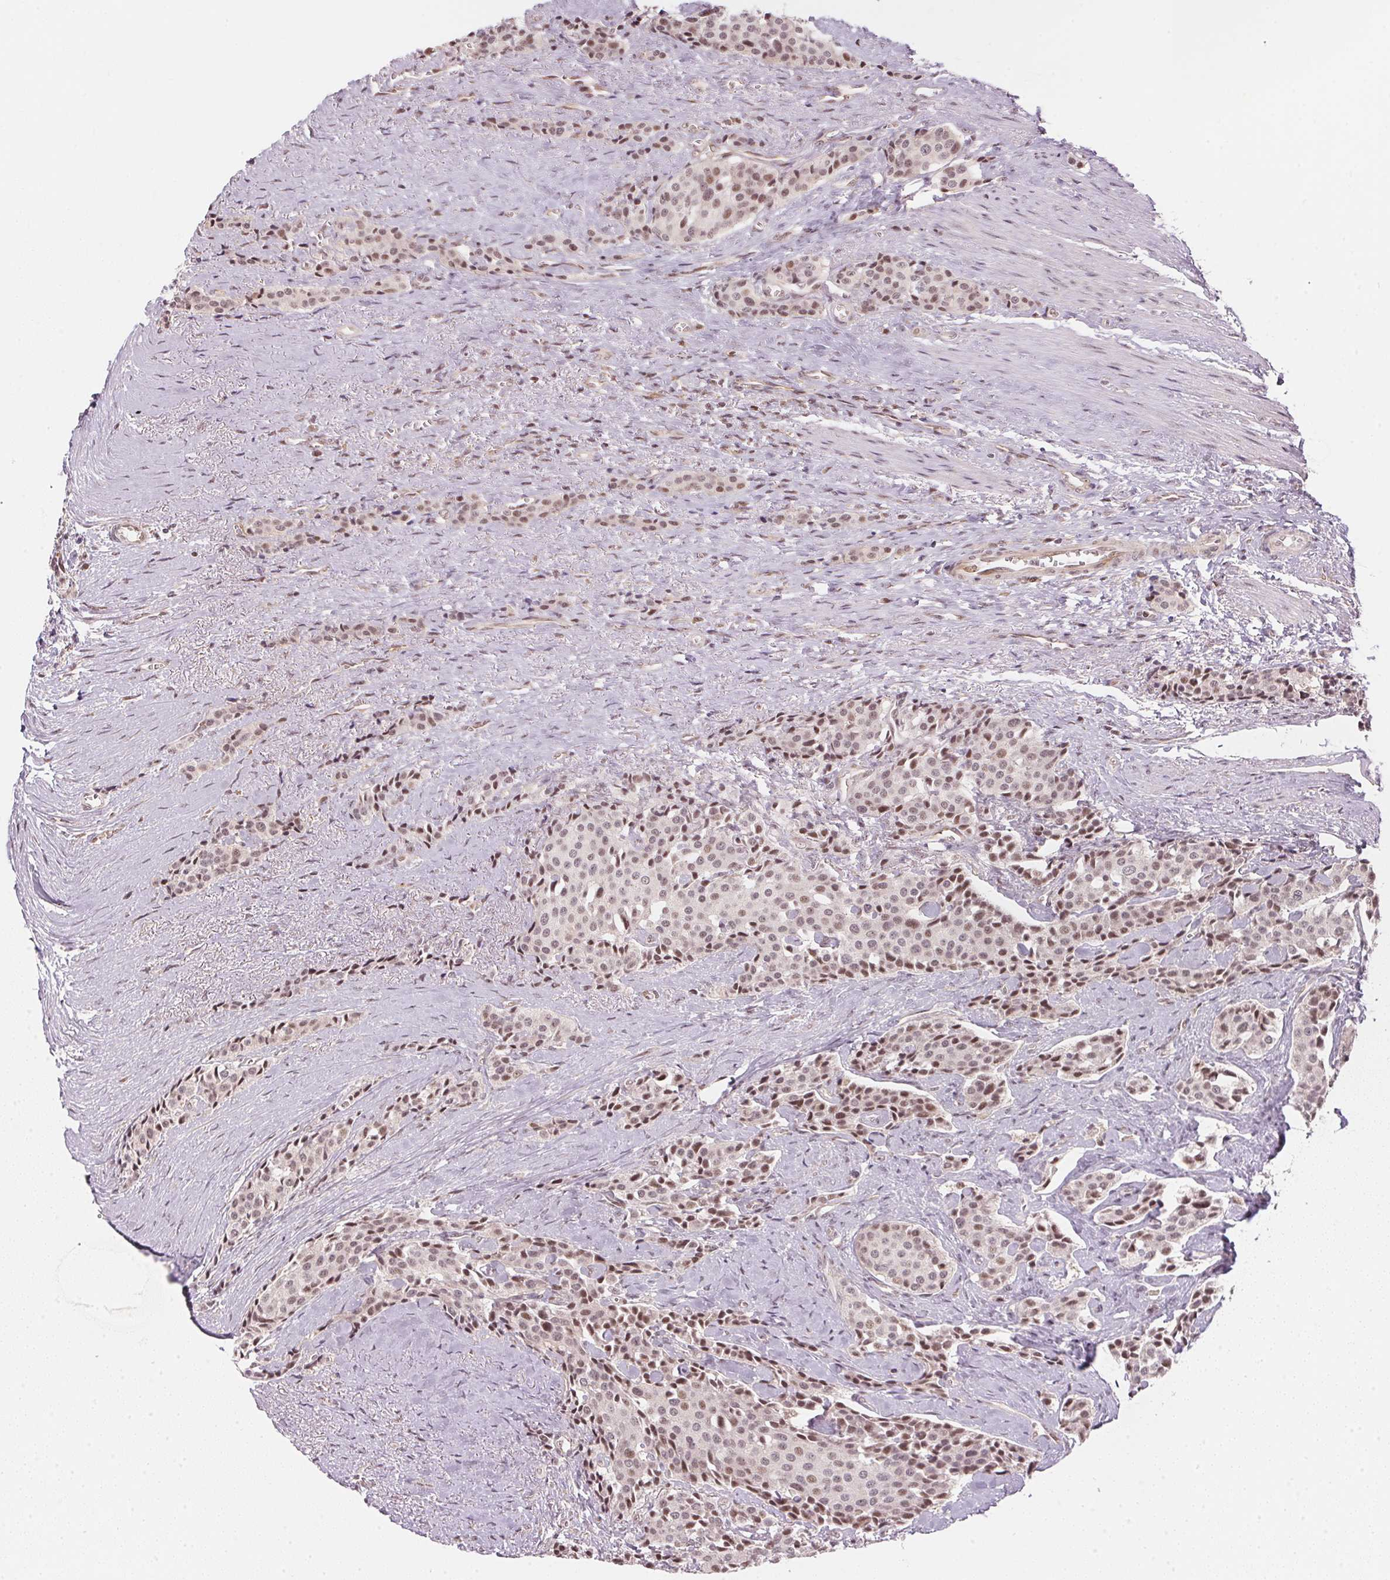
{"staining": {"intensity": "moderate", "quantity": "<25%", "location": "nuclear"}, "tissue": "carcinoid", "cell_type": "Tumor cells", "image_type": "cancer", "snomed": [{"axis": "morphology", "description": "Carcinoid, malignant, NOS"}, {"axis": "topography", "description": "Small intestine"}], "caption": "Brown immunohistochemical staining in carcinoid displays moderate nuclear expression in about <25% of tumor cells. (brown staining indicates protein expression, while blue staining denotes nuclei).", "gene": "KAT6A", "patient": {"sex": "male", "age": 73}}